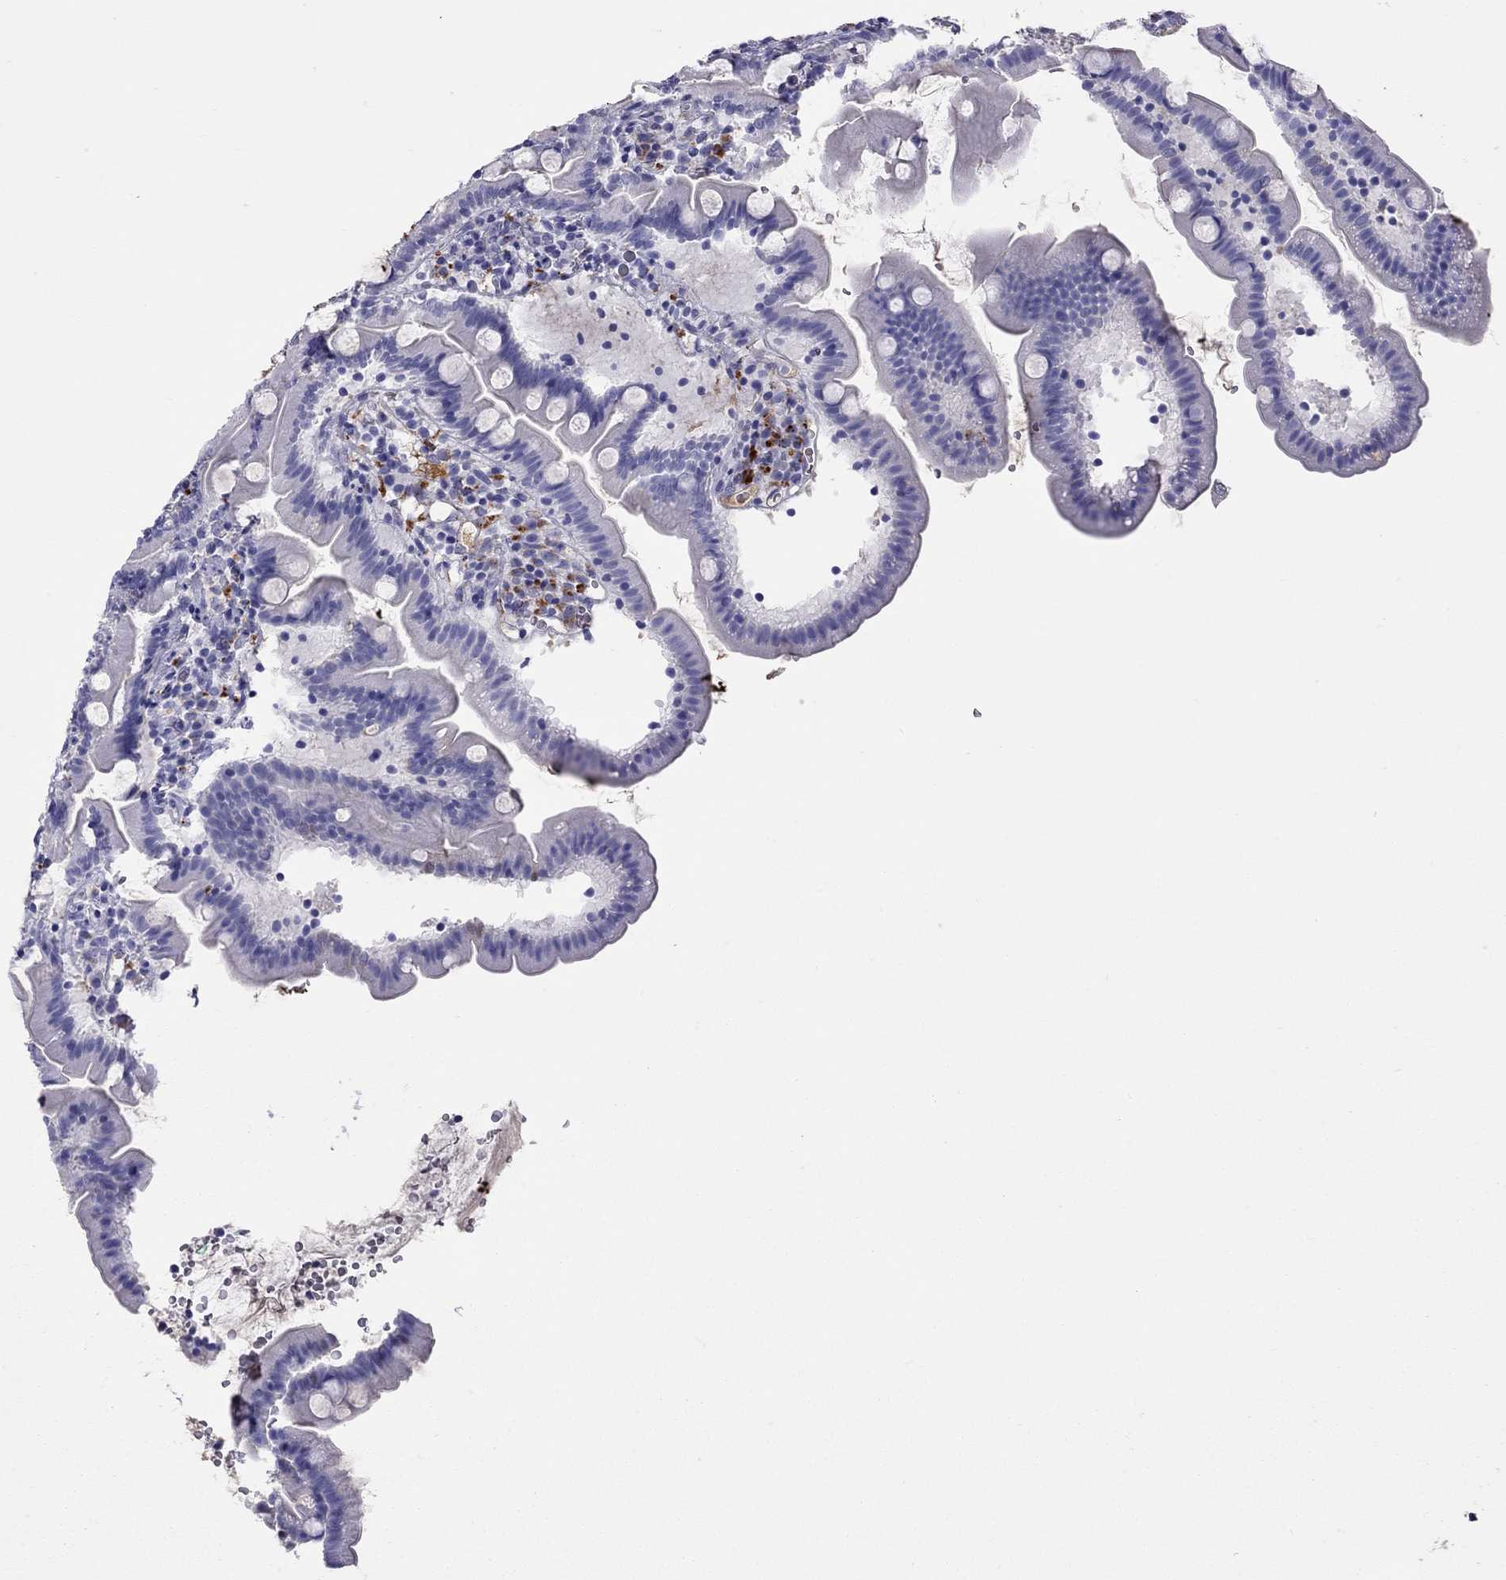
{"staining": {"intensity": "negative", "quantity": "none", "location": "none"}, "tissue": "duodenum", "cell_type": "Glandular cells", "image_type": "normal", "snomed": [{"axis": "morphology", "description": "Normal tissue, NOS"}, {"axis": "topography", "description": "Duodenum"}], "caption": "This is a histopathology image of immunohistochemistry staining of unremarkable duodenum, which shows no staining in glandular cells. Brightfield microscopy of immunohistochemistry (IHC) stained with DAB (3,3'-diaminobenzidine) (brown) and hematoxylin (blue), captured at high magnification.", "gene": "SERPINA3", "patient": {"sex": "female", "age": 67}}